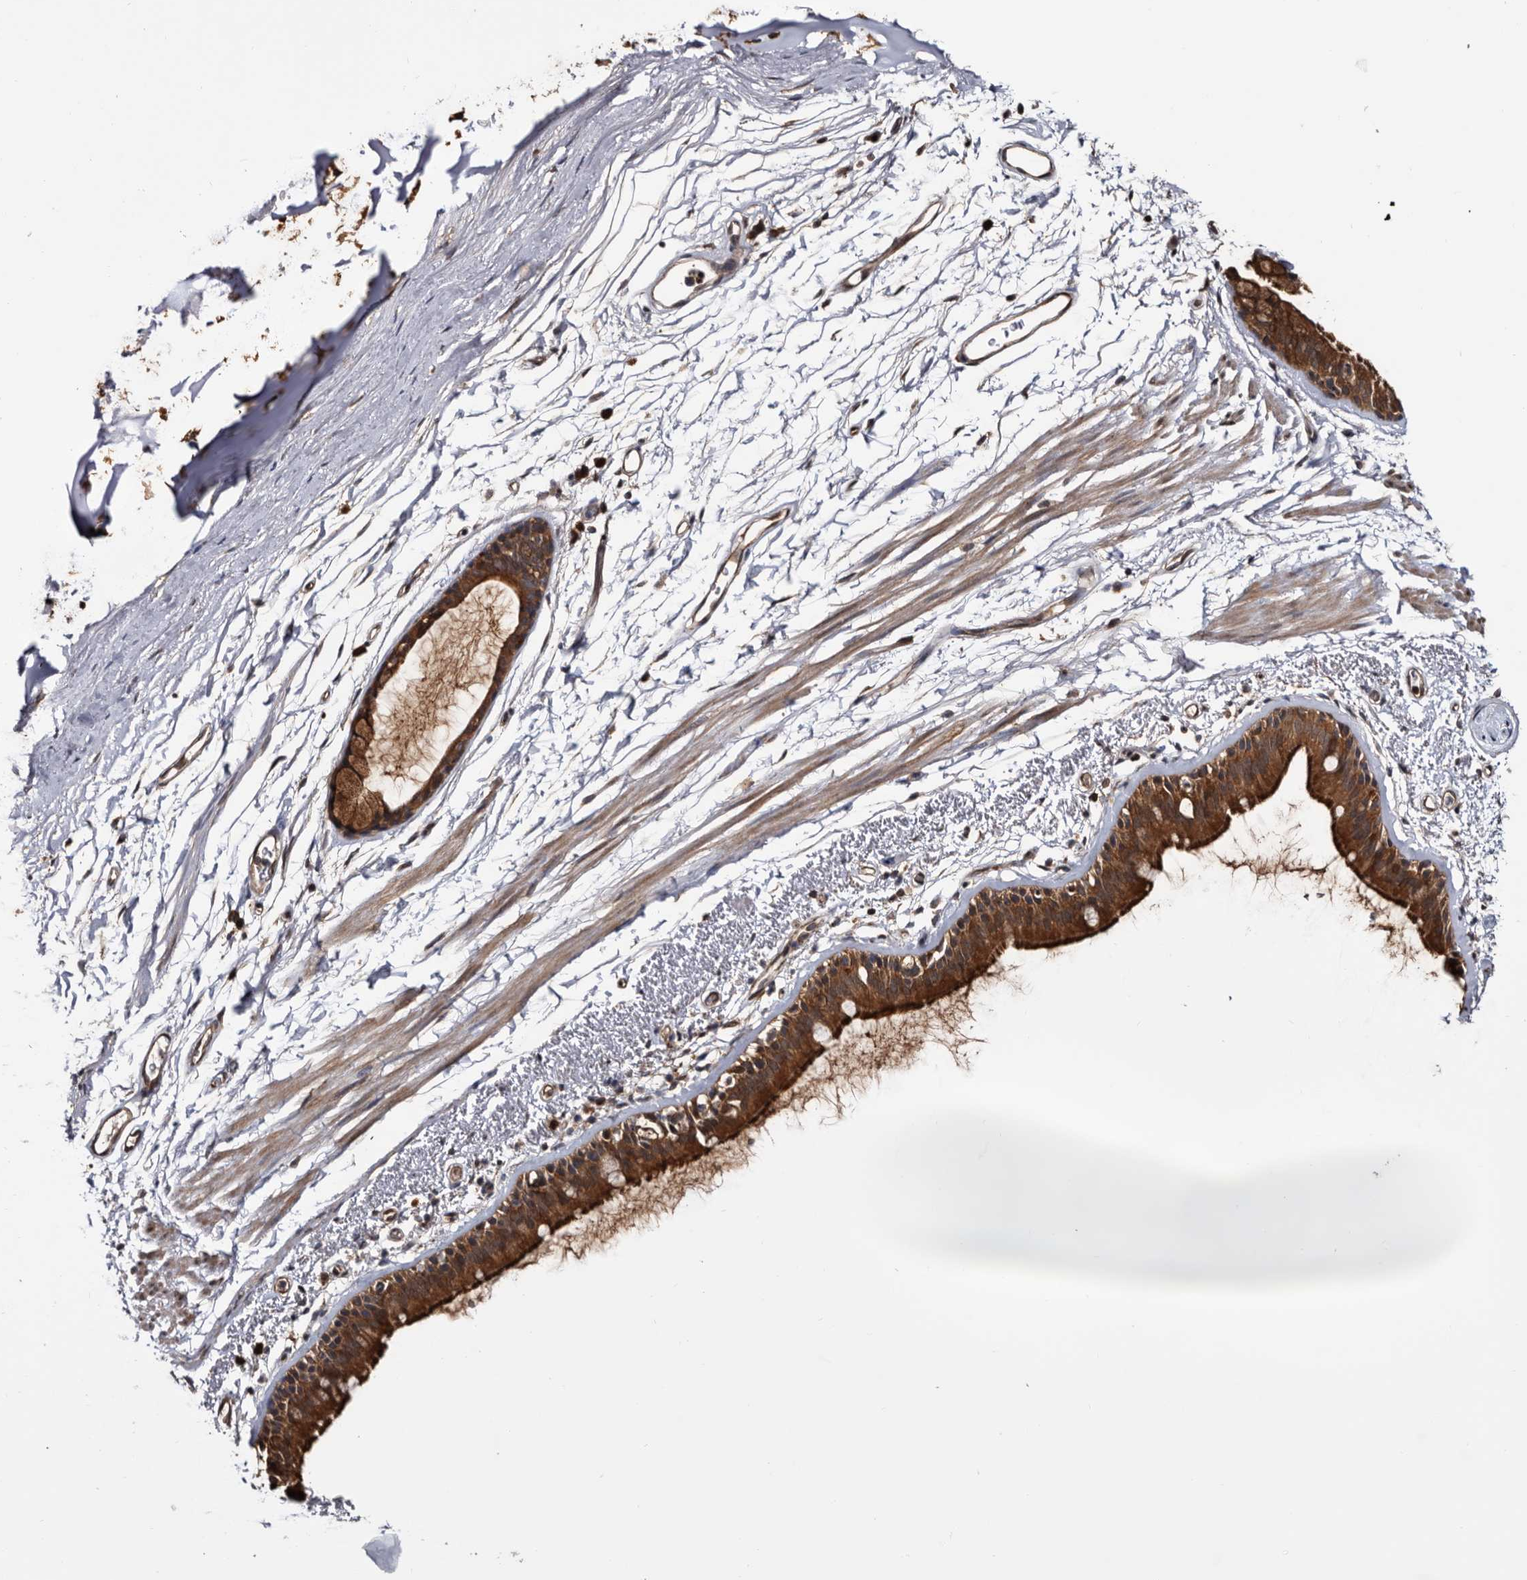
{"staining": {"intensity": "strong", "quantity": ">75%", "location": "cytoplasmic/membranous"}, "tissue": "bronchus", "cell_type": "Respiratory epithelial cells", "image_type": "normal", "snomed": [{"axis": "morphology", "description": "Normal tissue, NOS"}, {"axis": "topography", "description": "Lymph node"}, {"axis": "topography", "description": "Bronchus"}], "caption": "Brown immunohistochemical staining in unremarkable human bronchus demonstrates strong cytoplasmic/membranous staining in approximately >75% of respiratory epithelial cells. Ihc stains the protein of interest in brown and the nuclei are stained blue.", "gene": "TTI2", "patient": {"sex": "female", "age": 70}}